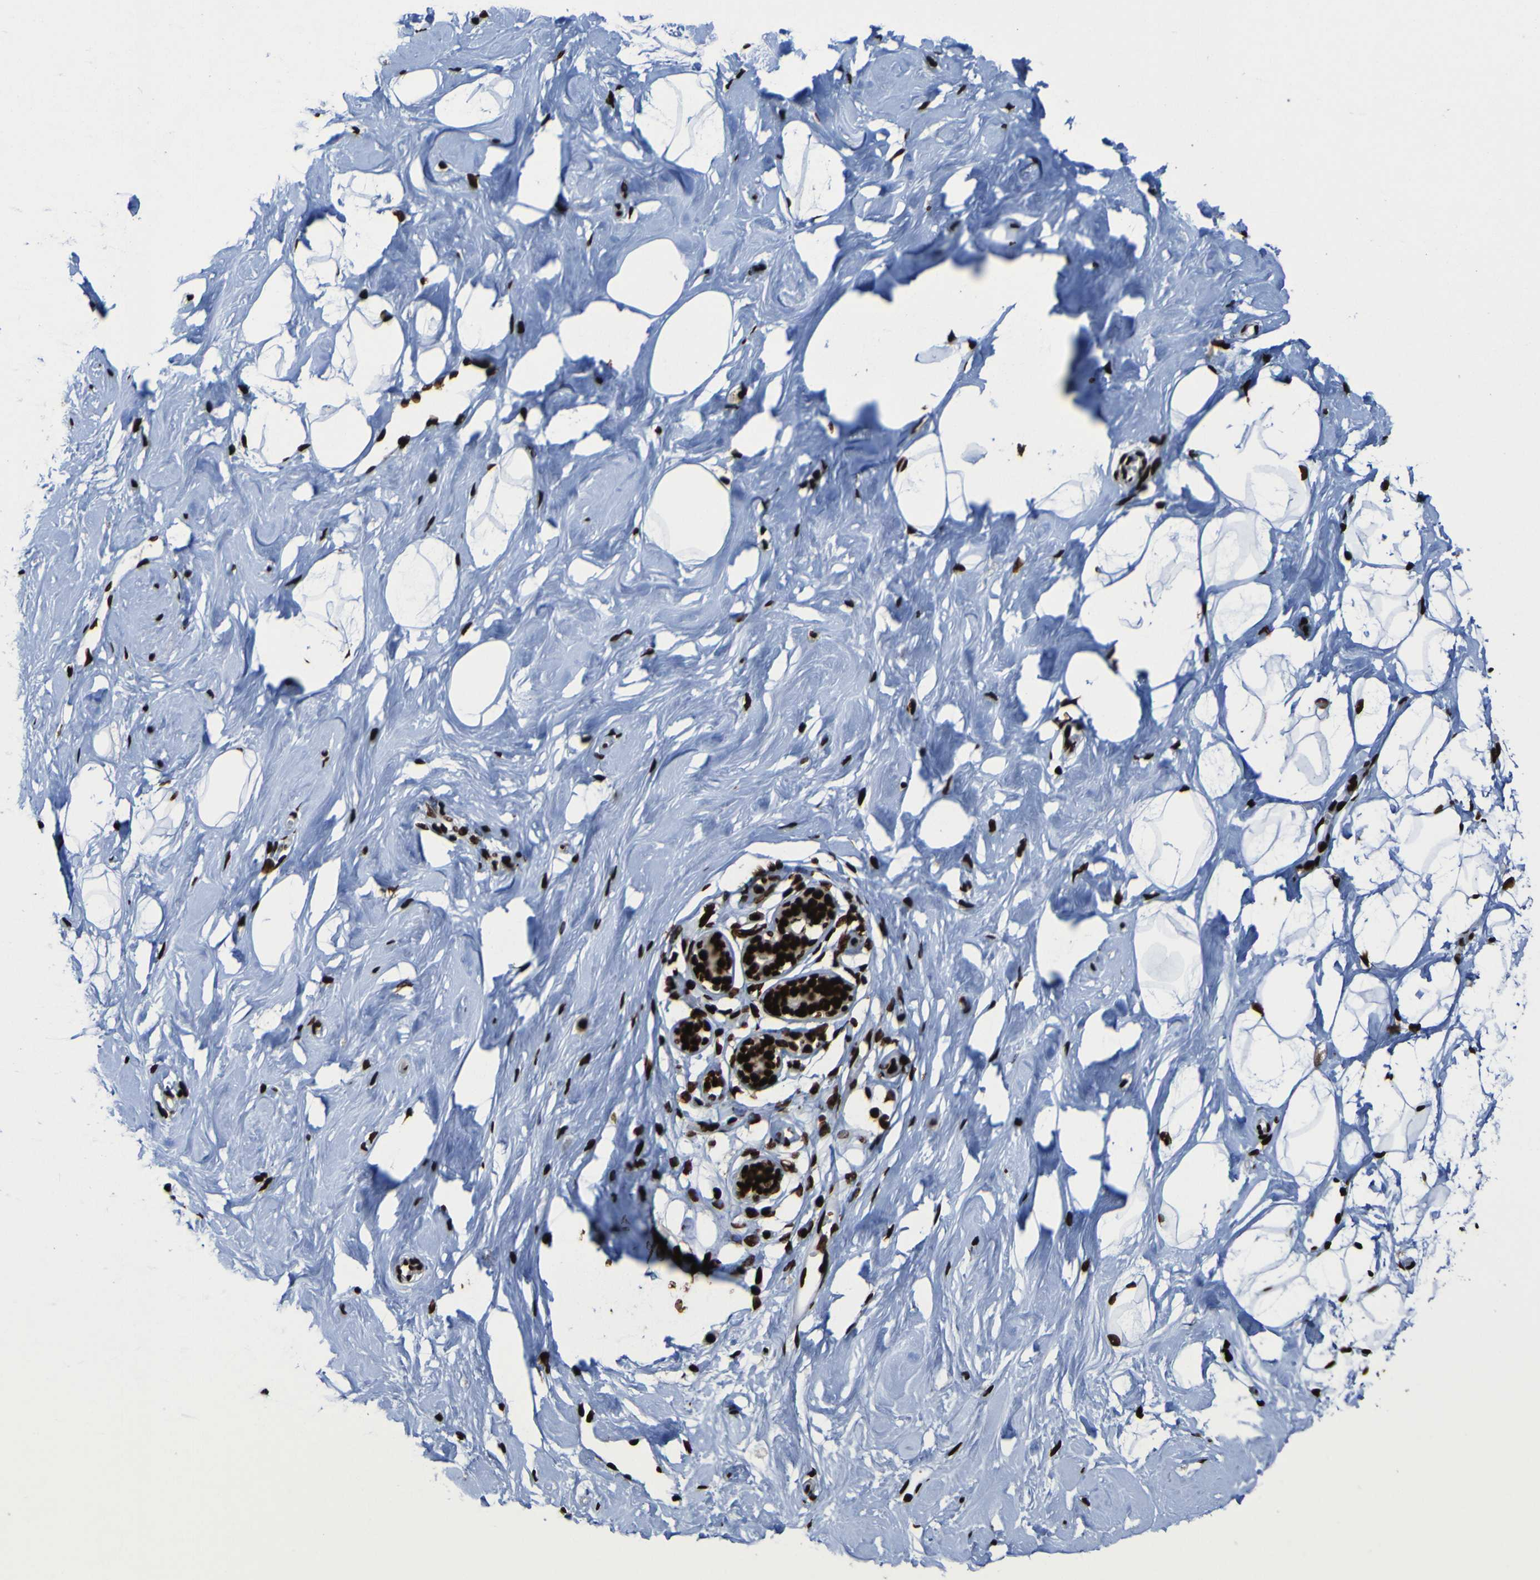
{"staining": {"intensity": "strong", "quantity": ">75%", "location": "nuclear"}, "tissue": "breast", "cell_type": "Adipocytes", "image_type": "normal", "snomed": [{"axis": "morphology", "description": "Normal tissue, NOS"}, {"axis": "topography", "description": "Breast"}], "caption": "Protein expression analysis of unremarkable human breast reveals strong nuclear expression in approximately >75% of adipocytes. Nuclei are stained in blue.", "gene": "NPM1", "patient": {"sex": "female", "age": 23}}